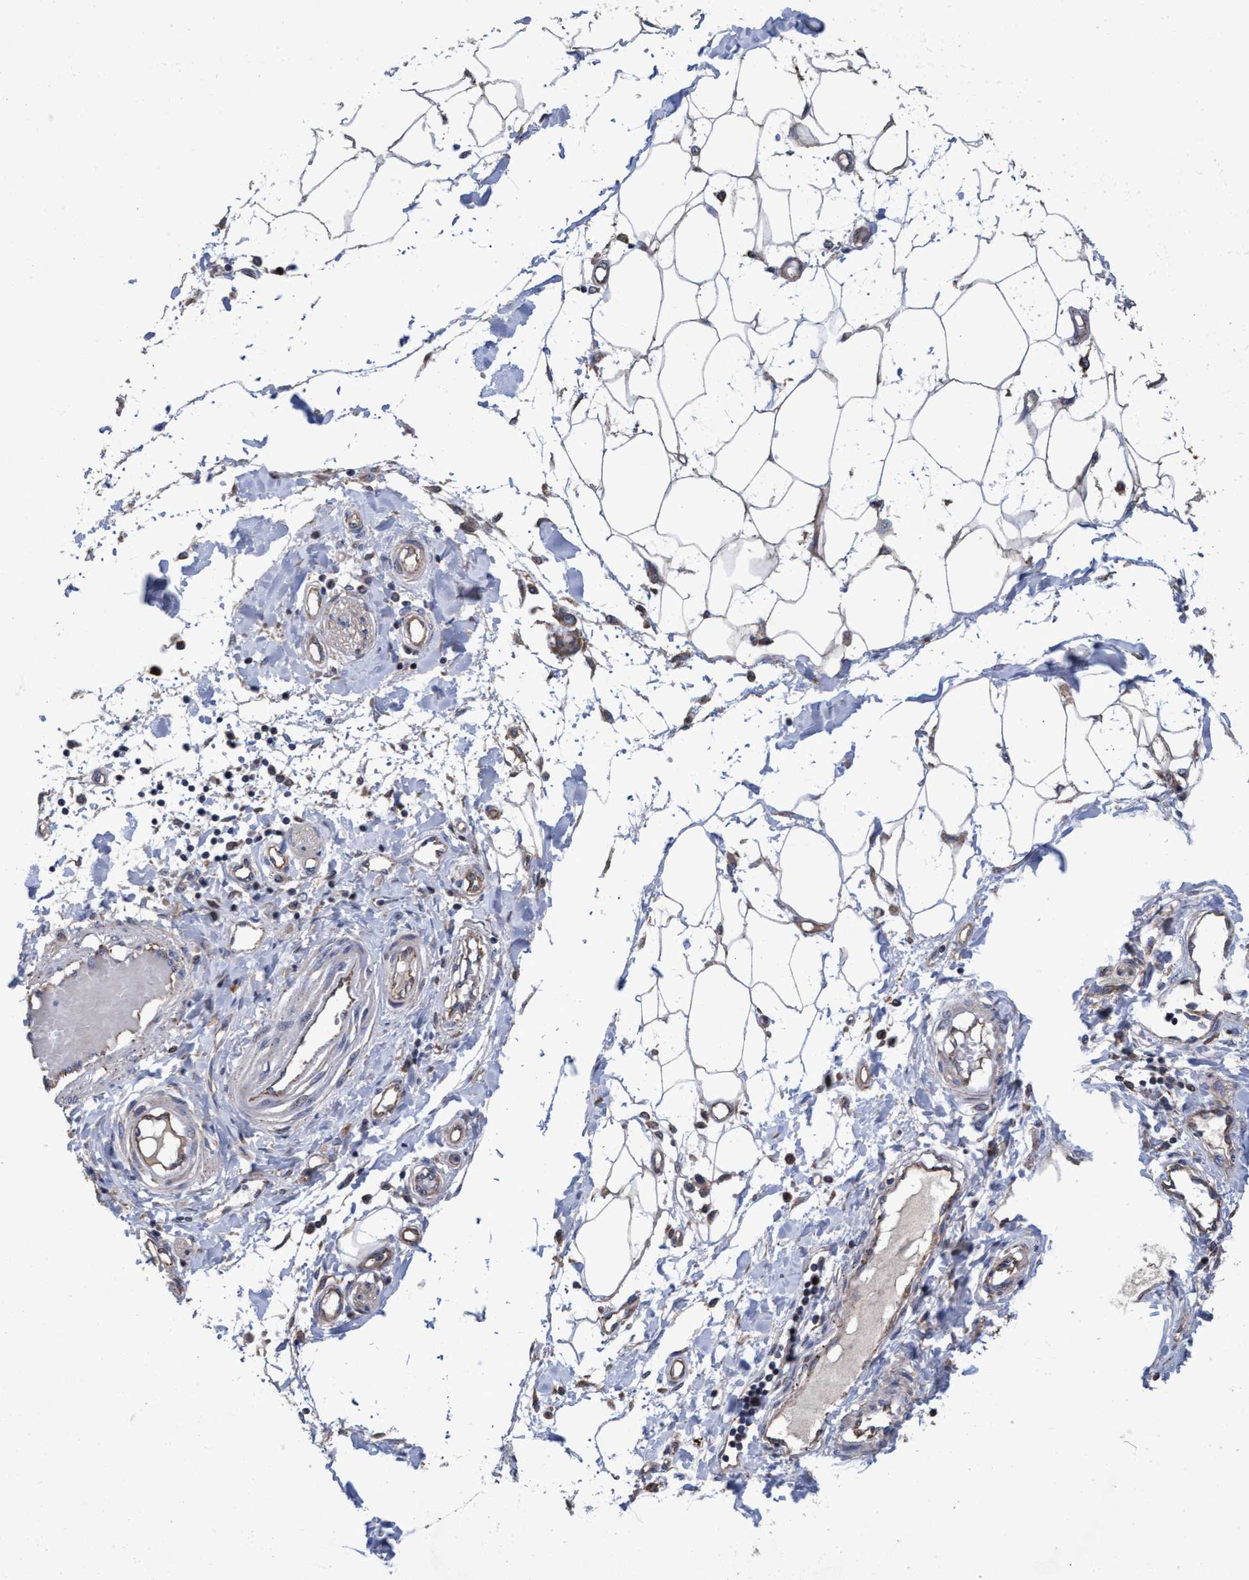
{"staining": {"intensity": "weak", "quantity": ">75%", "location": "cytoplasmic/membranous"}, "tissue": "adipose tissue", "cell_type": "Adipocytes", "image_type": "normal", "snomed": [{"axis": "morphology", "description": "Squamous cell carcinoma, NOS"}, {"axis": "topography", "description": "Oral tissue"}, {"axis": "topography", "description": "Head-Neck"}], "caption": "This histopathology image shows immunohistochemistry staining of normal adipose tissue, with low weak cytoplasmic/membranous staining in approximately >75% of adipocytes.", "gene": "MRPL38", "patient": {"sex": "female", "age": 50}}